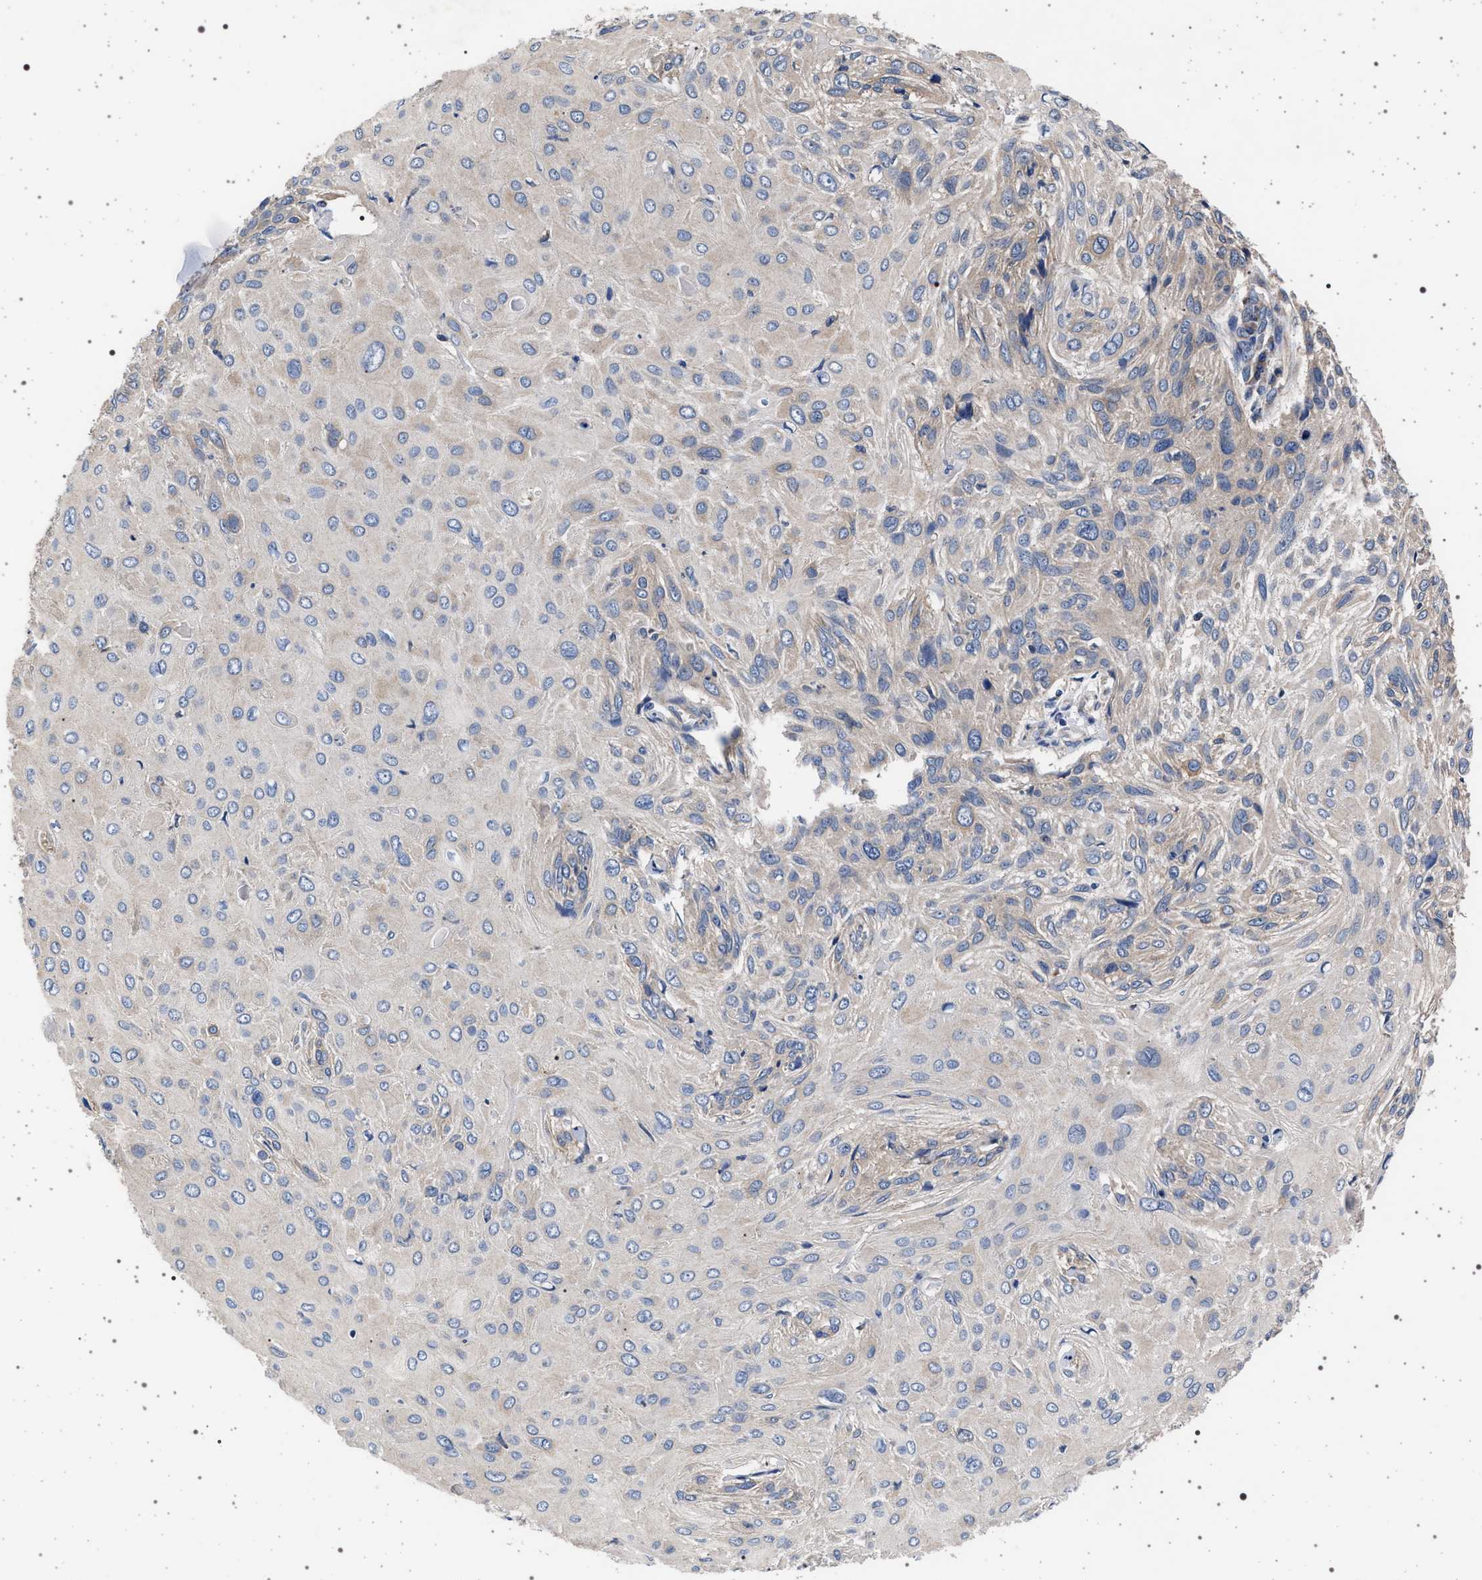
{"staining": {"intensity": "negative", "quantity": "none", "location": "none"}, "tissue": "cervical cancer", "cell_type": "Tumor cells", "image_type": "cancer", "snomed": [{"axis": "morphology", "description": "Squamous cell carcinoma, NOS"}, {"axis": "topography", "description": "Cervix"}], "caption": "There is no significant staining in tumor cells of cervical squamous cell carcinoma.", "gene": "MAP3K2", "patient": {"sex": "female", "age": 51}}